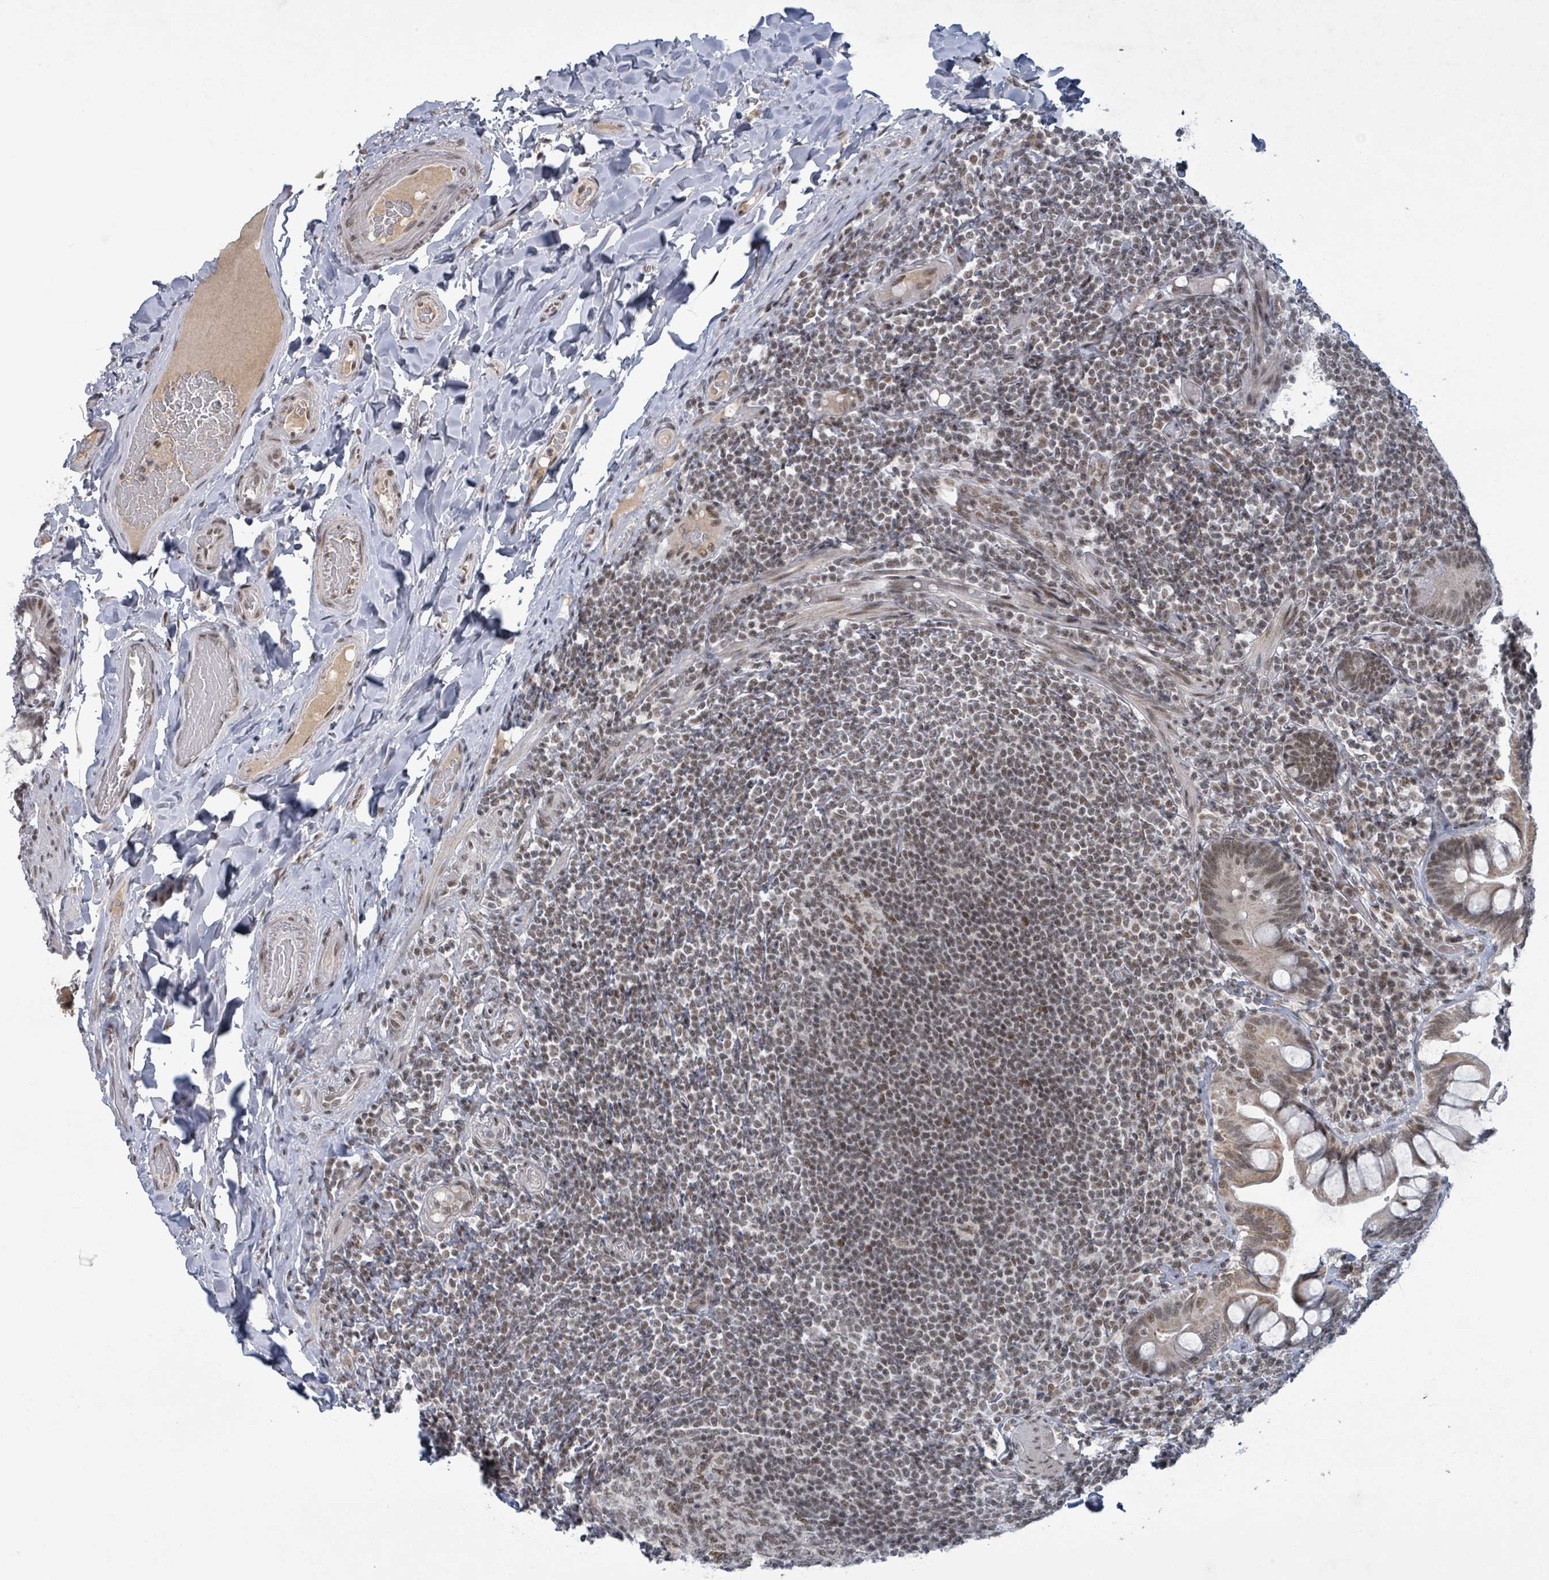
{"staining": {"intensity": "moderate", "quantity": ">75%", "location": "cytoplasmic/membranous"}, "tissue": "small intestine", "cell_type": "Glandular cells", "image_type": "normal", "snomed": [{"axis": "morphology", "description": "Normal tissue, NOS"}, {"axis": "topography", "description": "Small intestine"}], "caption": "Small intestine stained with immunohistochemistry displays moderate cytoplasmic/membranous positivity in about >75% of glandular cells. (brown staining indicates protein expression, while blue staining denotes nuclei).", "gene": "BANP", "patient": {"sex": "male", "age": 70}}